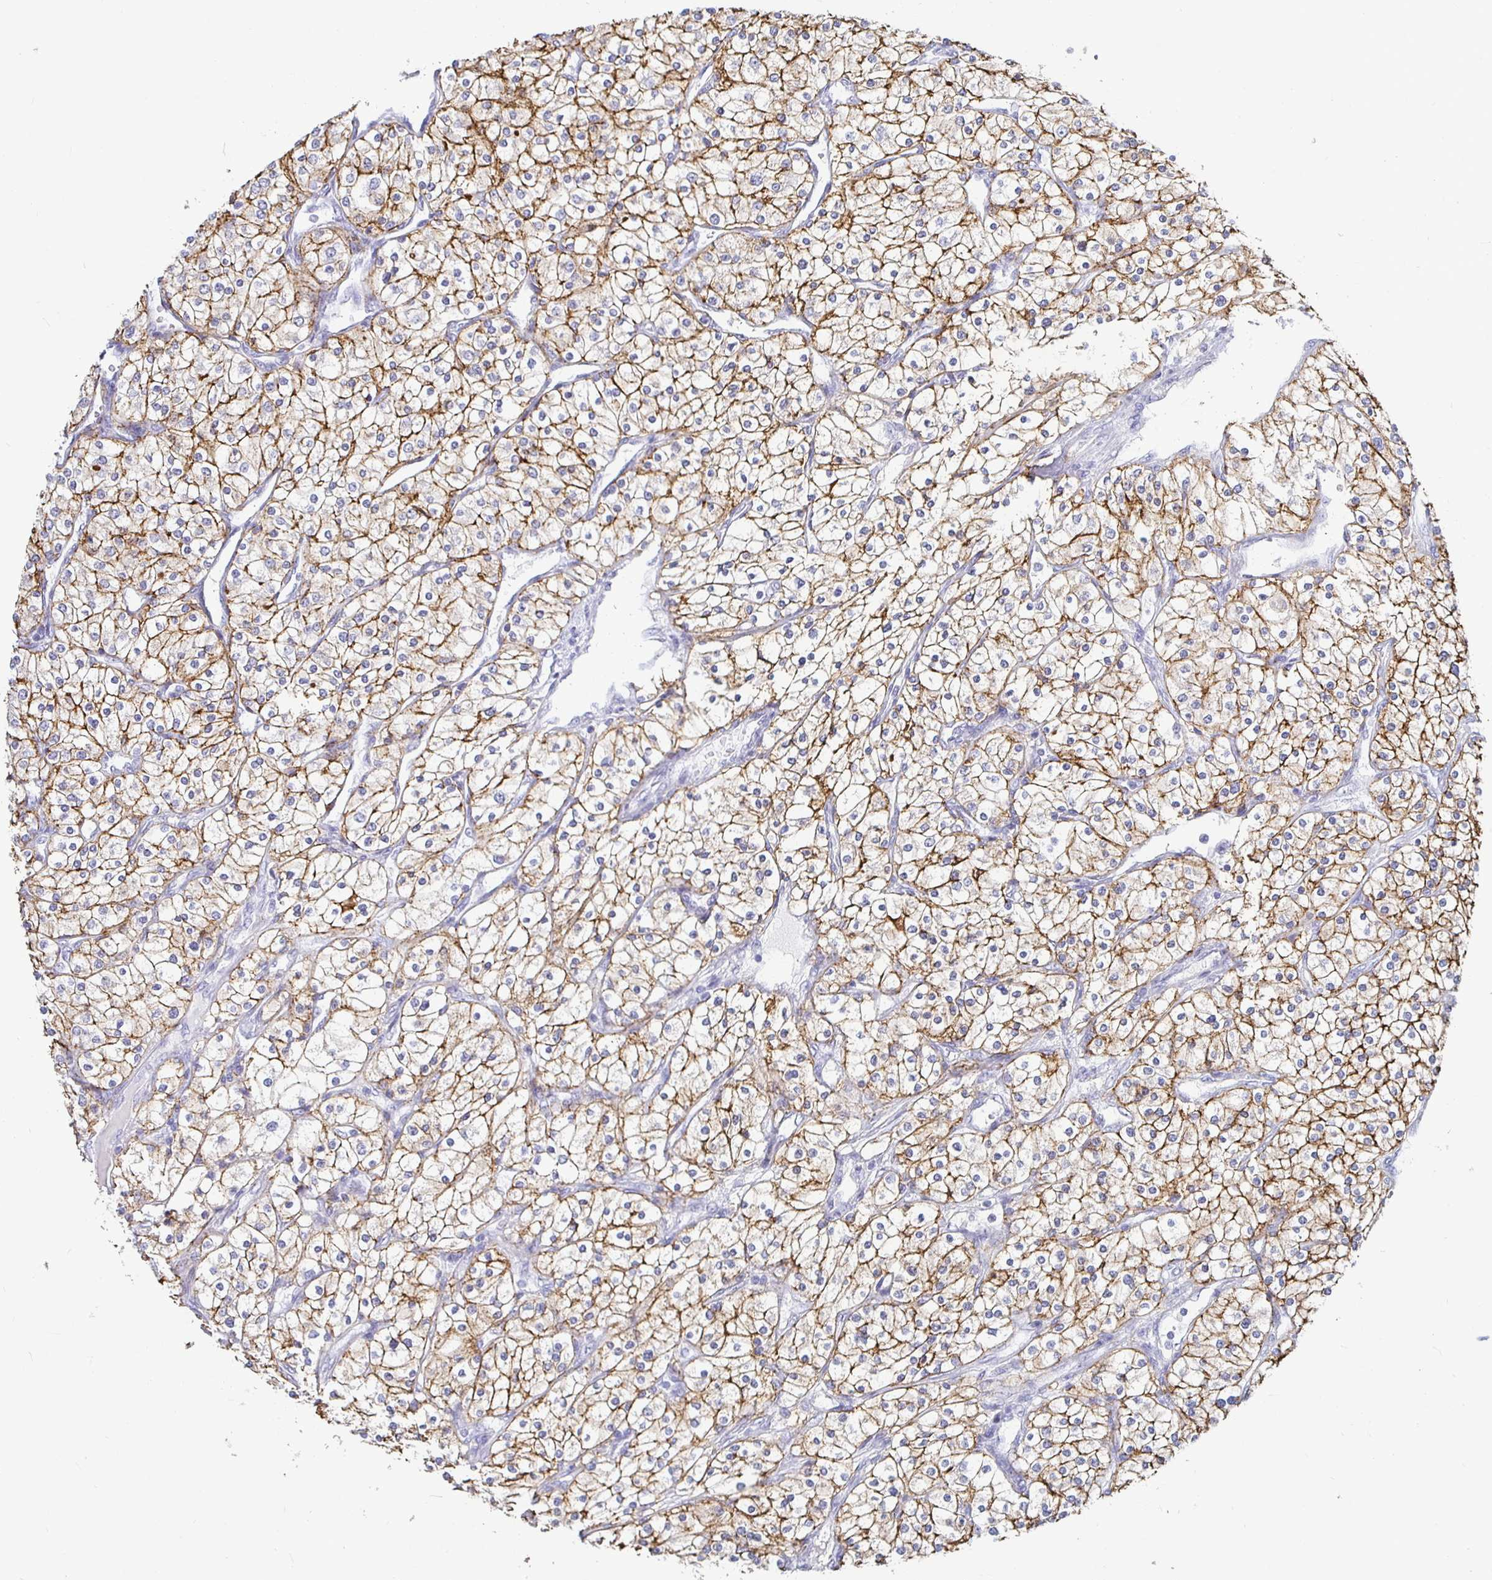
{"staining": {"intensity": "moderate", "quantity": ">75%", "location": "cytoplasmic/membranous"}, "tissue": "renal cancer", "cell_type": "Tumor cells", "image_type": "cancer", "snomed": [{"axis": "morphology", "description": "Adenocarcinoma, NOS"}, {"axis": "topography", "description": "Kidney"}], "caption": "Immunohistochemical staining of human renal adenocarcinoma exhibits medium levels of moderate cytoplasmic/membranous protein staining in approximately >75% of tumor cells.", "gene": "CA9", "patient": {"sex": "male", "age": 80}}